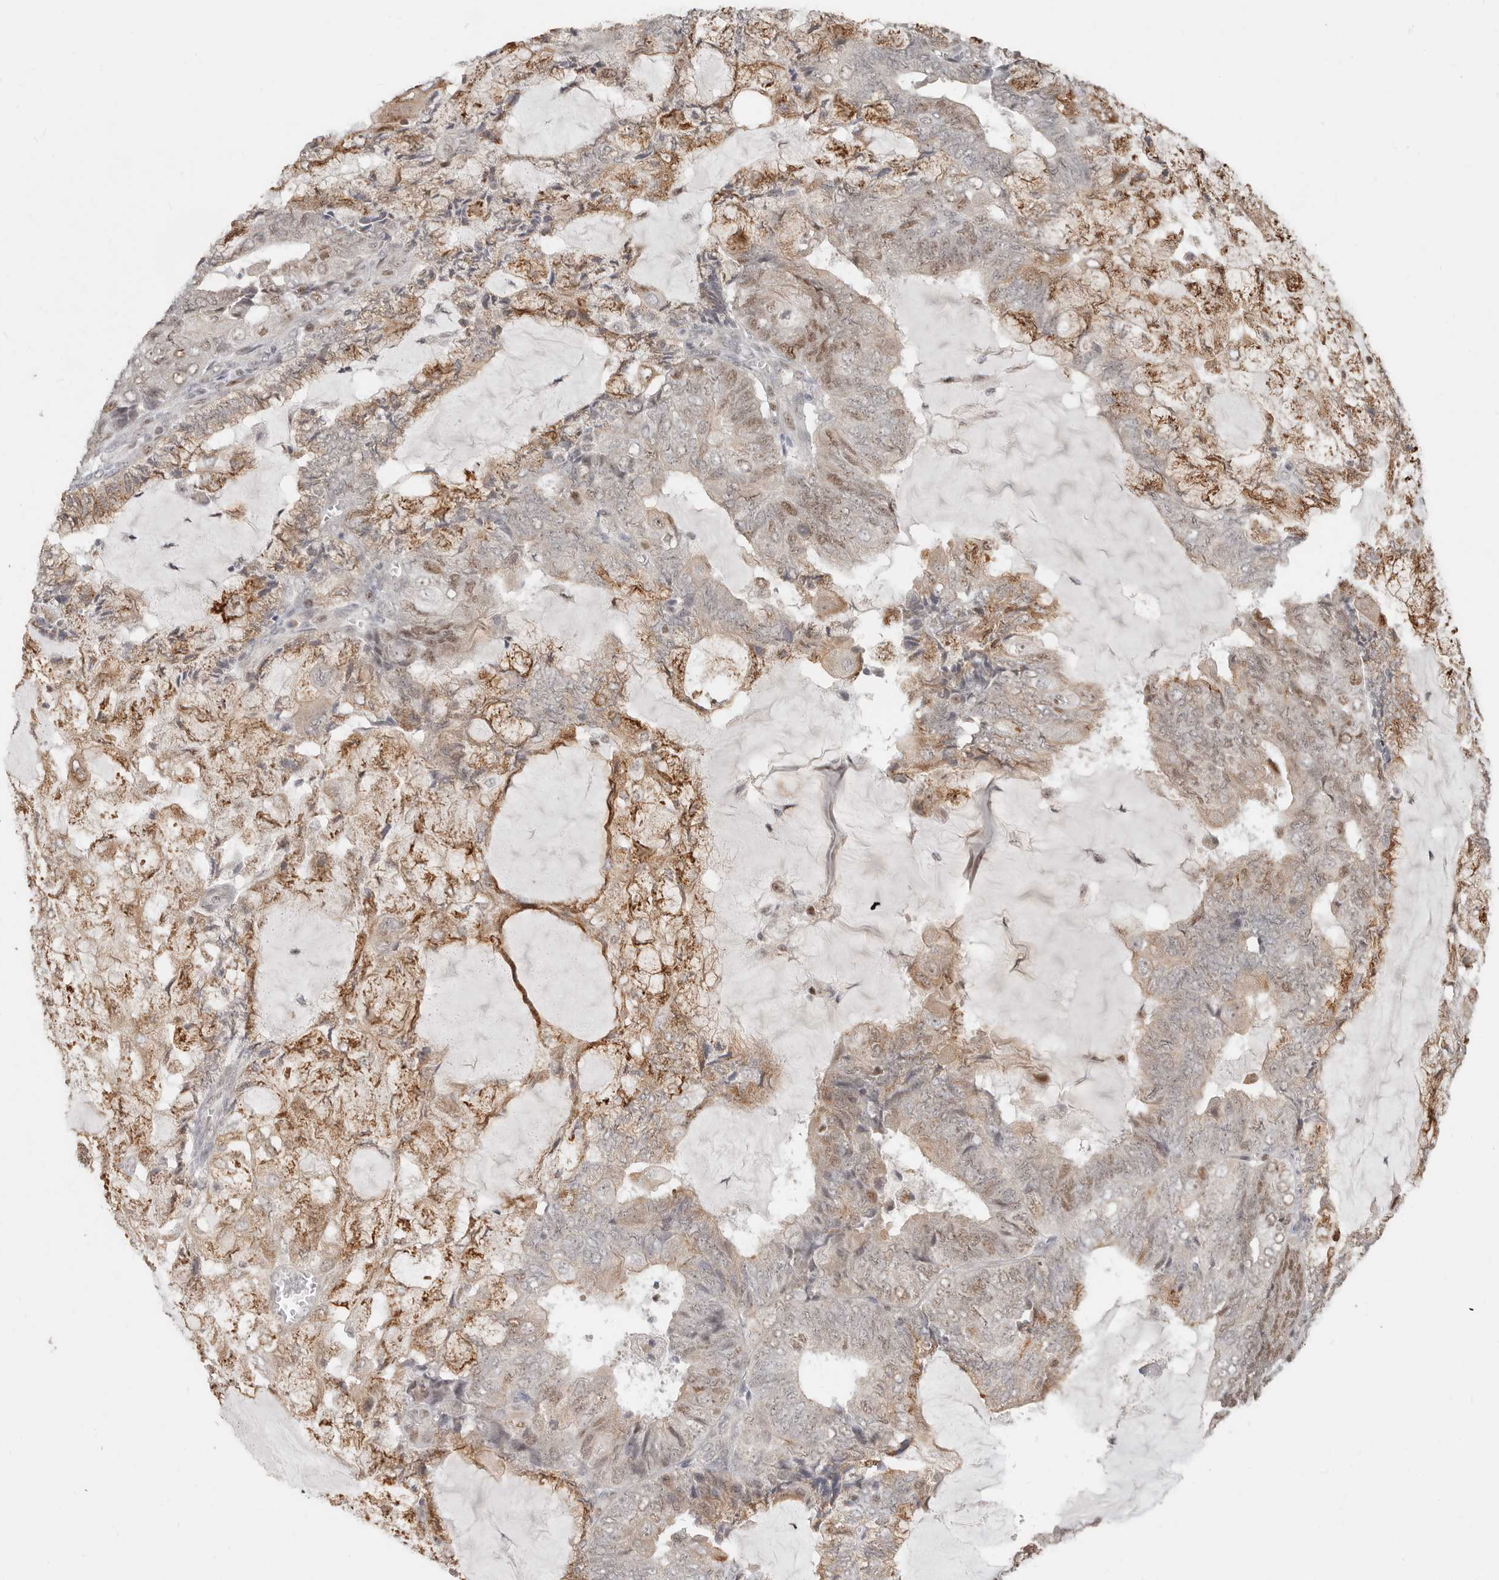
{"staining": {"intensity": "moderate", "quantity": "25%-75%", "location": "nuclear"}, "tissue": "endometrial cancer", "cell_type": "Tumor cells", "image_type": "cancer", "snomed": [{"axis": "morphology", "description": "Adenocarcinoma, NOS"}, {"axis": "topography", "description": "Endometrium"}], "caption": "About 25%-75% of tumor cells in endometrial cancer (adenocarcinoma) reveal moderate nuclear protein positivity as visualized by brown immunohistochemical staining.", "gene": "RFC2", "patient": {"sex": "female", "age": 81}}